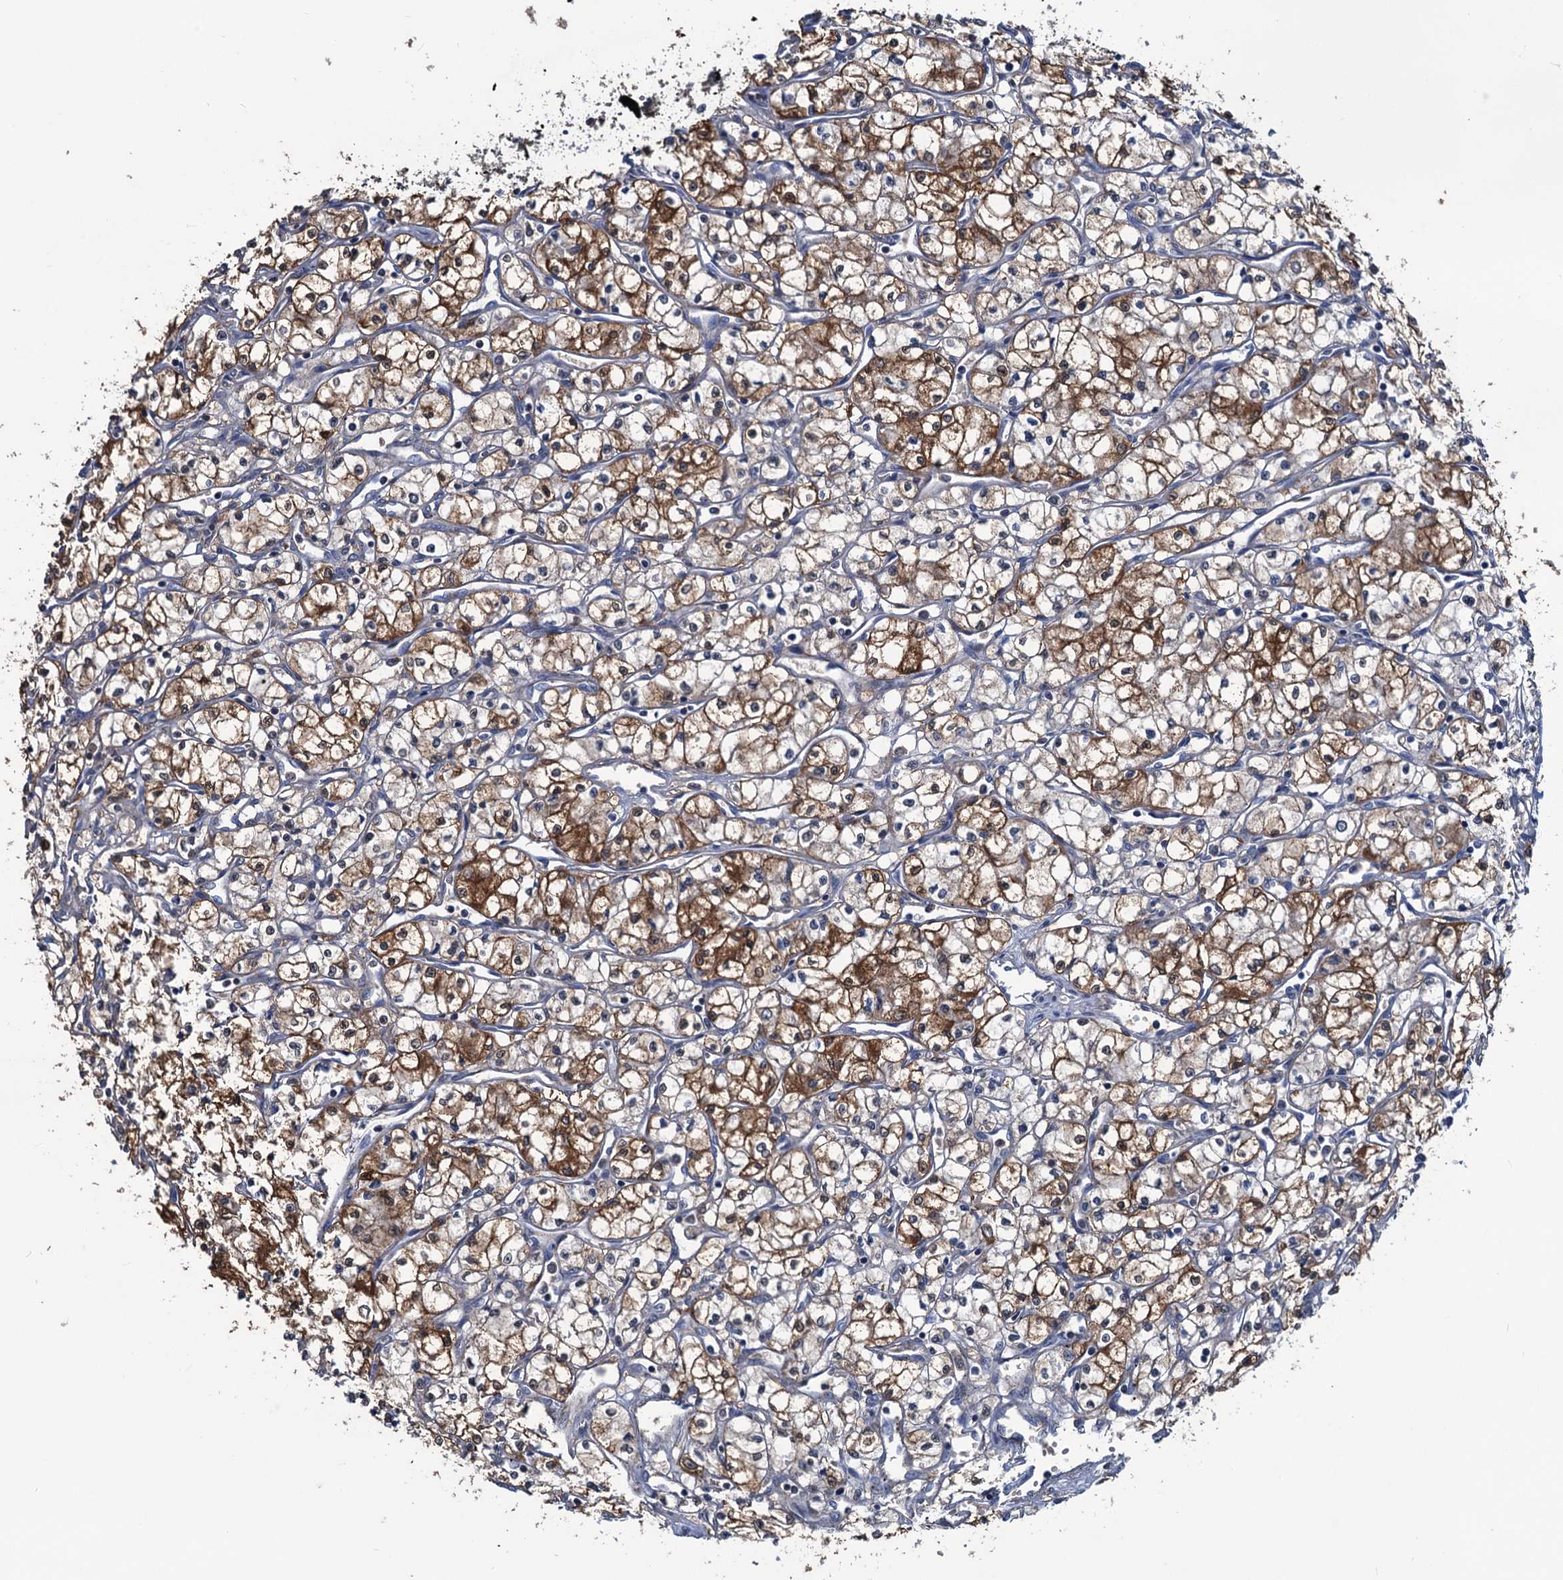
{"staining": {"intensity": "moderate", "quantity": "<25%", "location": "cytoplasmic/membranous"}, "tissue": "renal cancer", "cell_type": "Tumor cells", "image_type": "cancer", "snomed": [{"axis": "morphology", "description": "Adenocarcinoma, NOS"}, {"axis": "topography", "description": "Kidney"}], "caption": "DAB immunohistochemical staining of renal adenocarcinoma shows moderate cytoplasmic/membranous protein positivity in about <25% of tumor cells.", "gene": "RTKN2", "patient": {"sex": "male", "age": 59}}